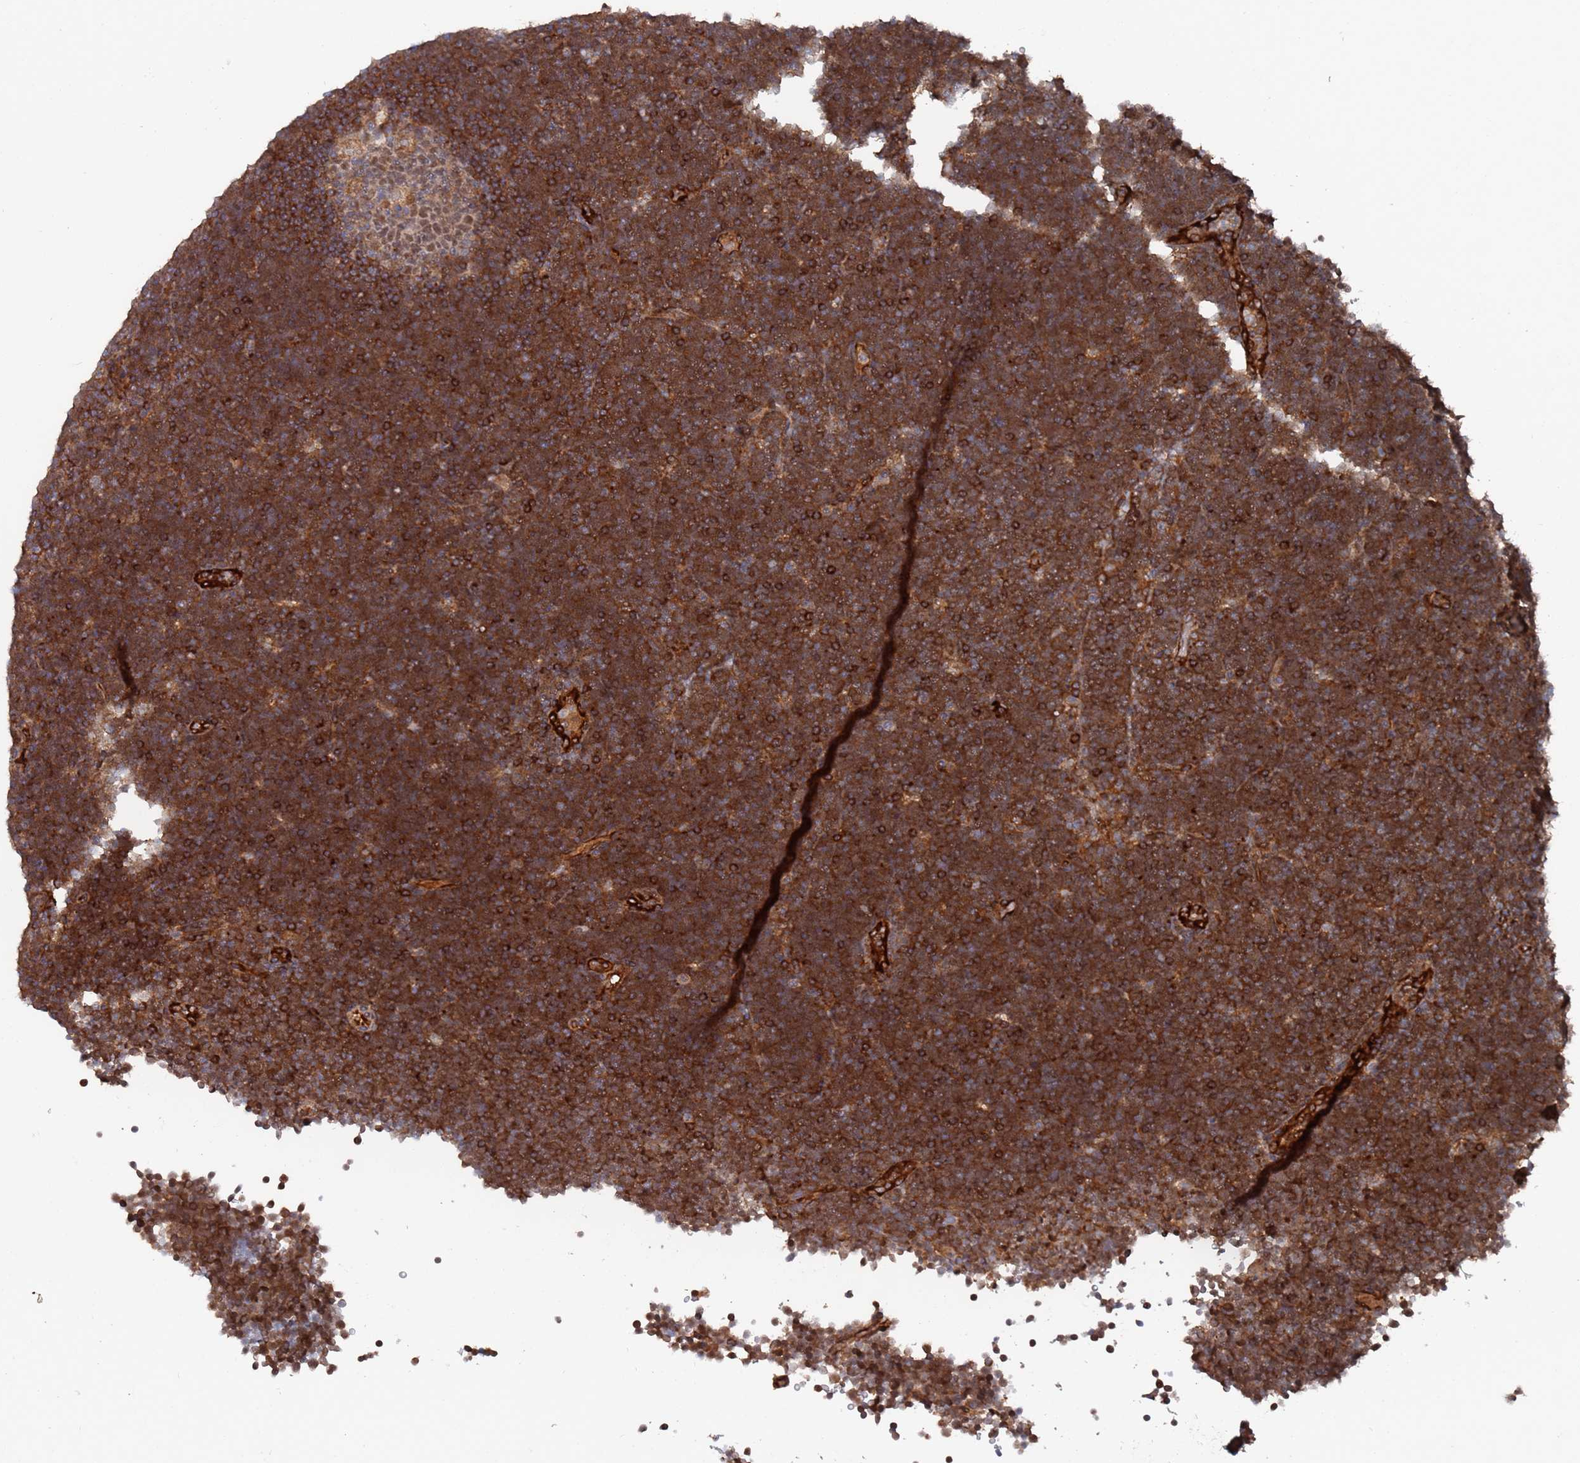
{"staining": {"intensity": "strong", "quantity": ">75%", "location": "cytoplasmic/membranous"}, "tissue": "lymphoma", "cell_type": "Tumor cells", "image_type": "cancer", "snomed": [{"axis": "morphology", "description": "Malignant lymphoma, non-Hodgkin's type, High grade"}, {"axis": "topography", "description": "Lymph node"}], "caption": "Protein staining of lymphoma tissue exhibits strong cytoplasmic/membranous positivity in about >75% of tumor cells.", "gene": "DDX60", "patient": {"sex": "male", "age": 13}}